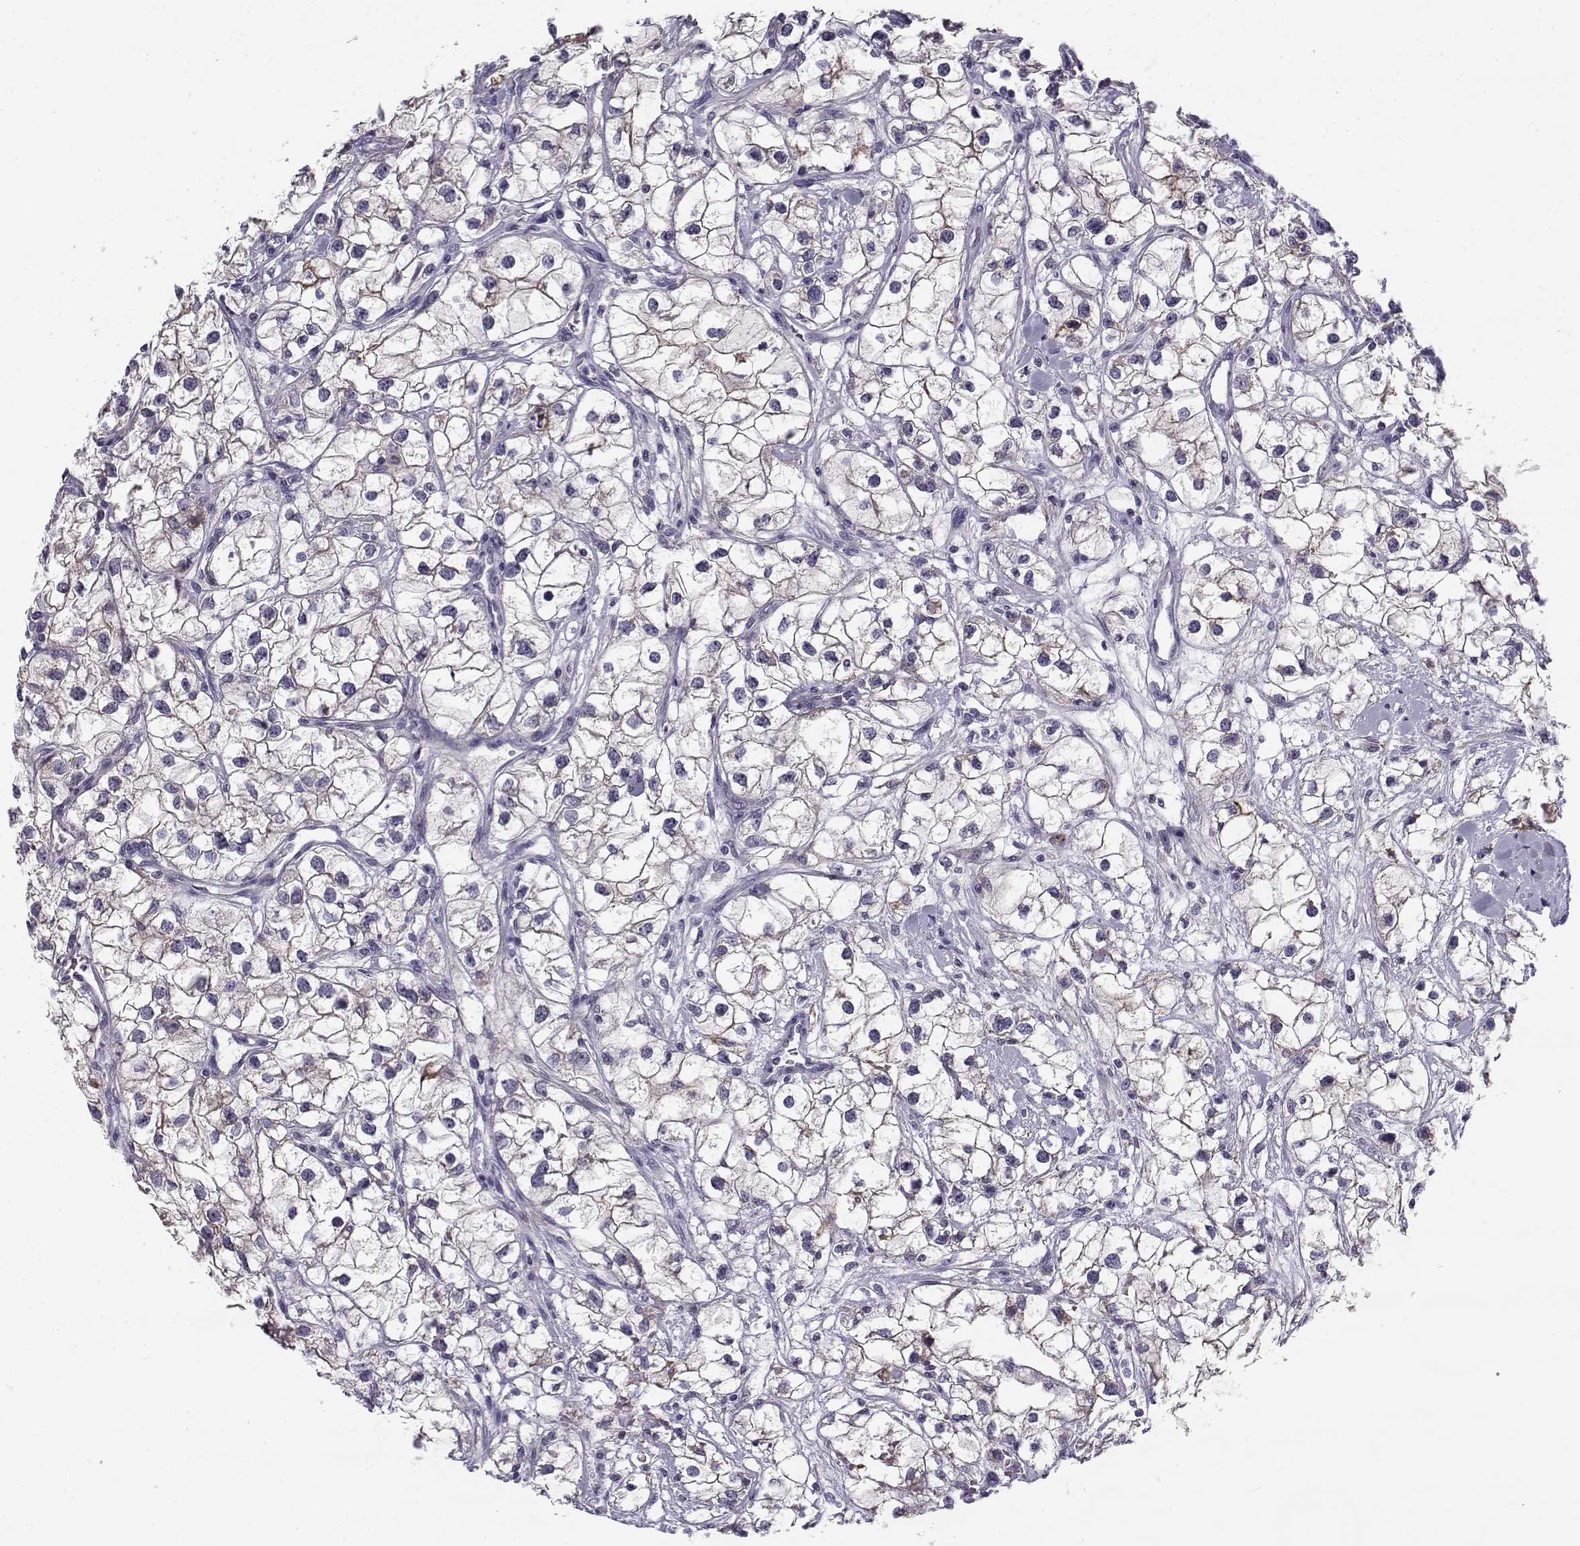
{"staining": {"intensity": "weak", "quantity": "<25%", "location": "cytoplasmic/membranous"}, "tissue": "renal cancer", "cell_type": "Tumor cells", "image_type": "cancer", "snomed": [{"axis": "morphology", "description": "Adenocarcinoma, NOS"}, {"axis": "topography", "description": "Kidney"}], "caption": "High magnification brightfield microscopy of renal cancer stained with DAB (3,3'-diaminobenzidine) (brown) and counterstained with hematoxylin (blue): tumor cells show no significant staining.", "gene": "CREB3L3", "patient": {"sex": "male", "age": 59}}